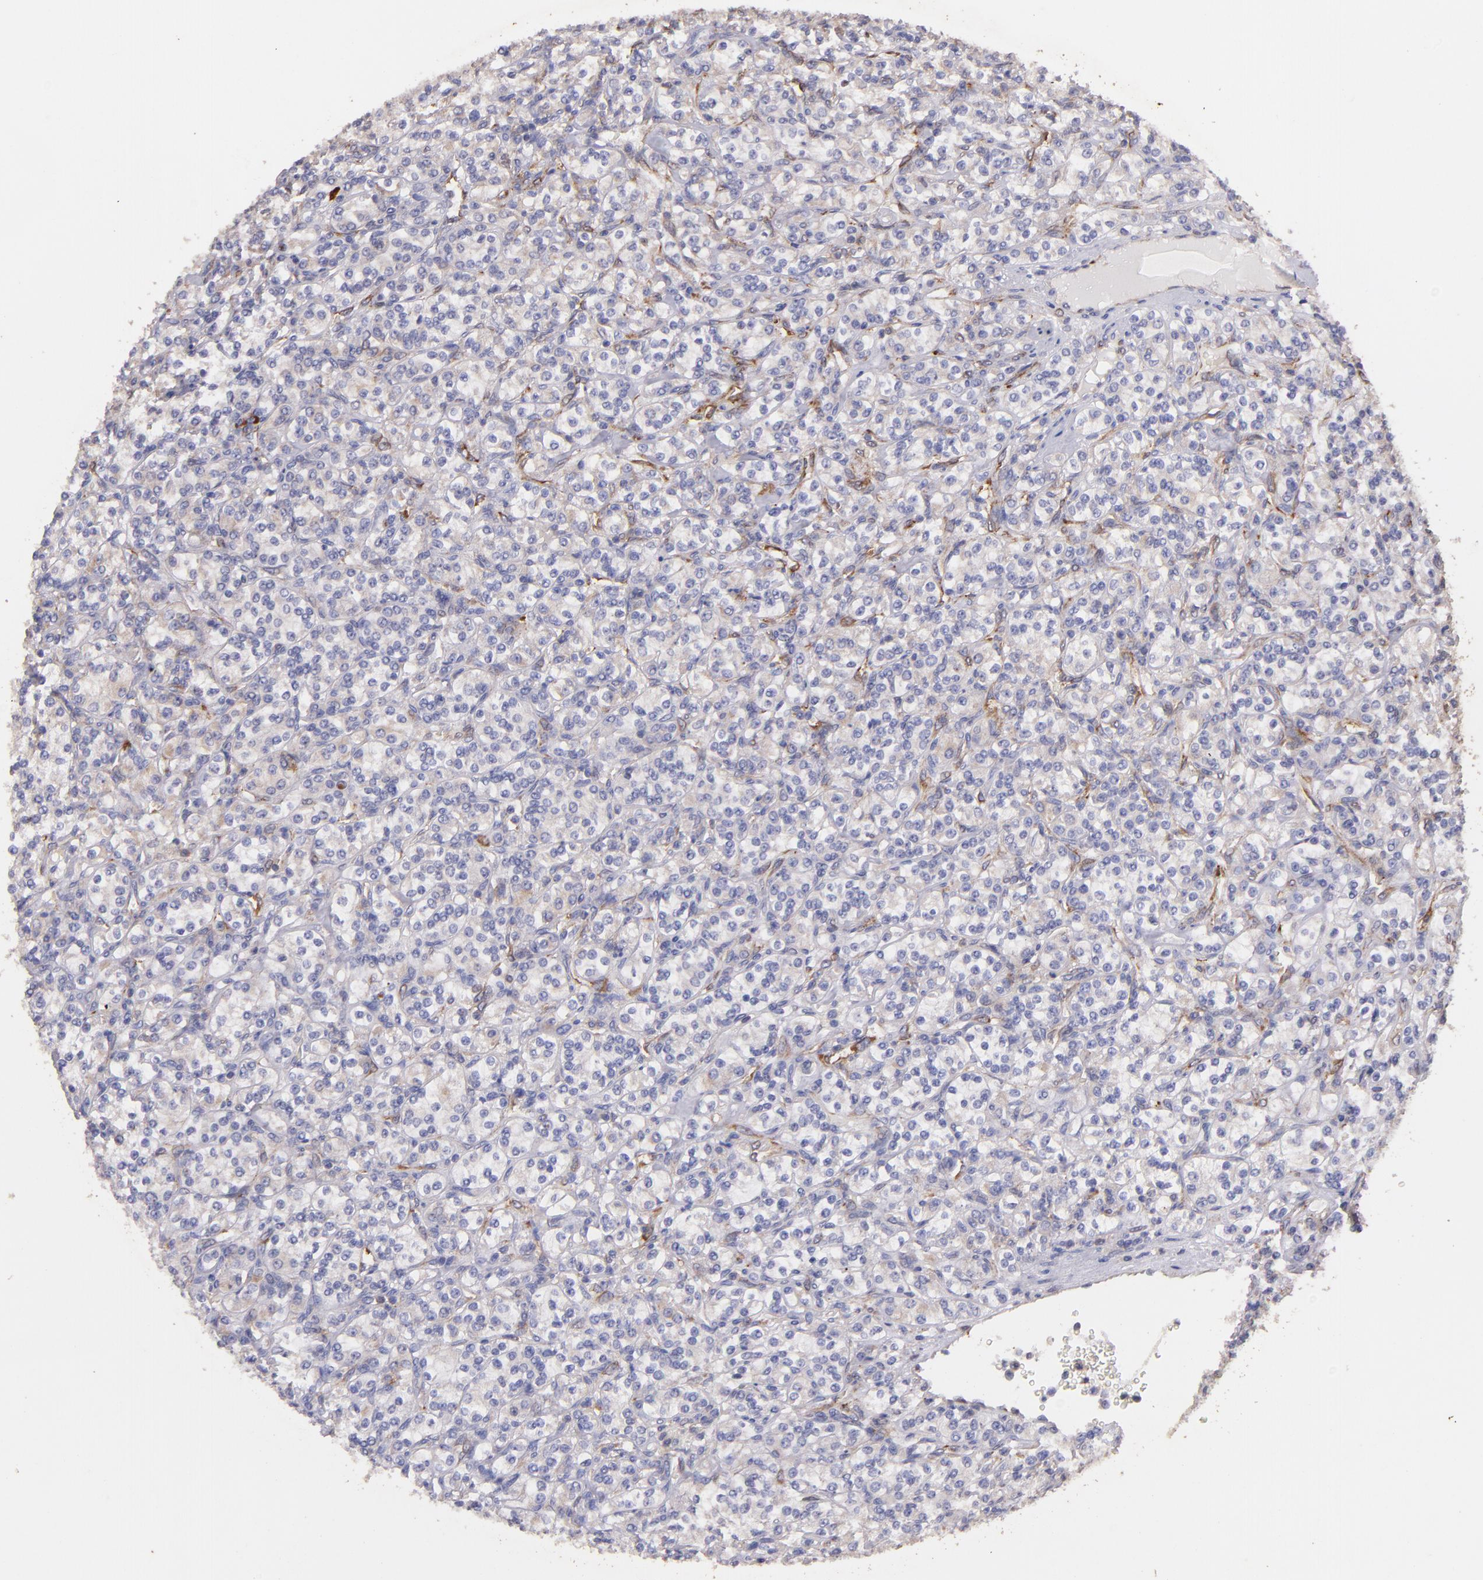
{"staining": {"intensity": "negative", "quantity": "none", "location": "none"}, "tissue": "renal cancer", "cell_type": "Tumor cells", "image_type": "cancer", "snomed": [{"axis": "morphology", "description": "Adenocarcinoma, NOS"}, {"axis": "topography", "description": "Kidney"}], "caption": "Immunohistochemistry (IHC) micrograph of renal cancer (adenocarcinoma) stained for a protein (brown), which reveals no staining in tumor cells.", "gene": "RET", "patient": {"sex": "male", "age": 77}}